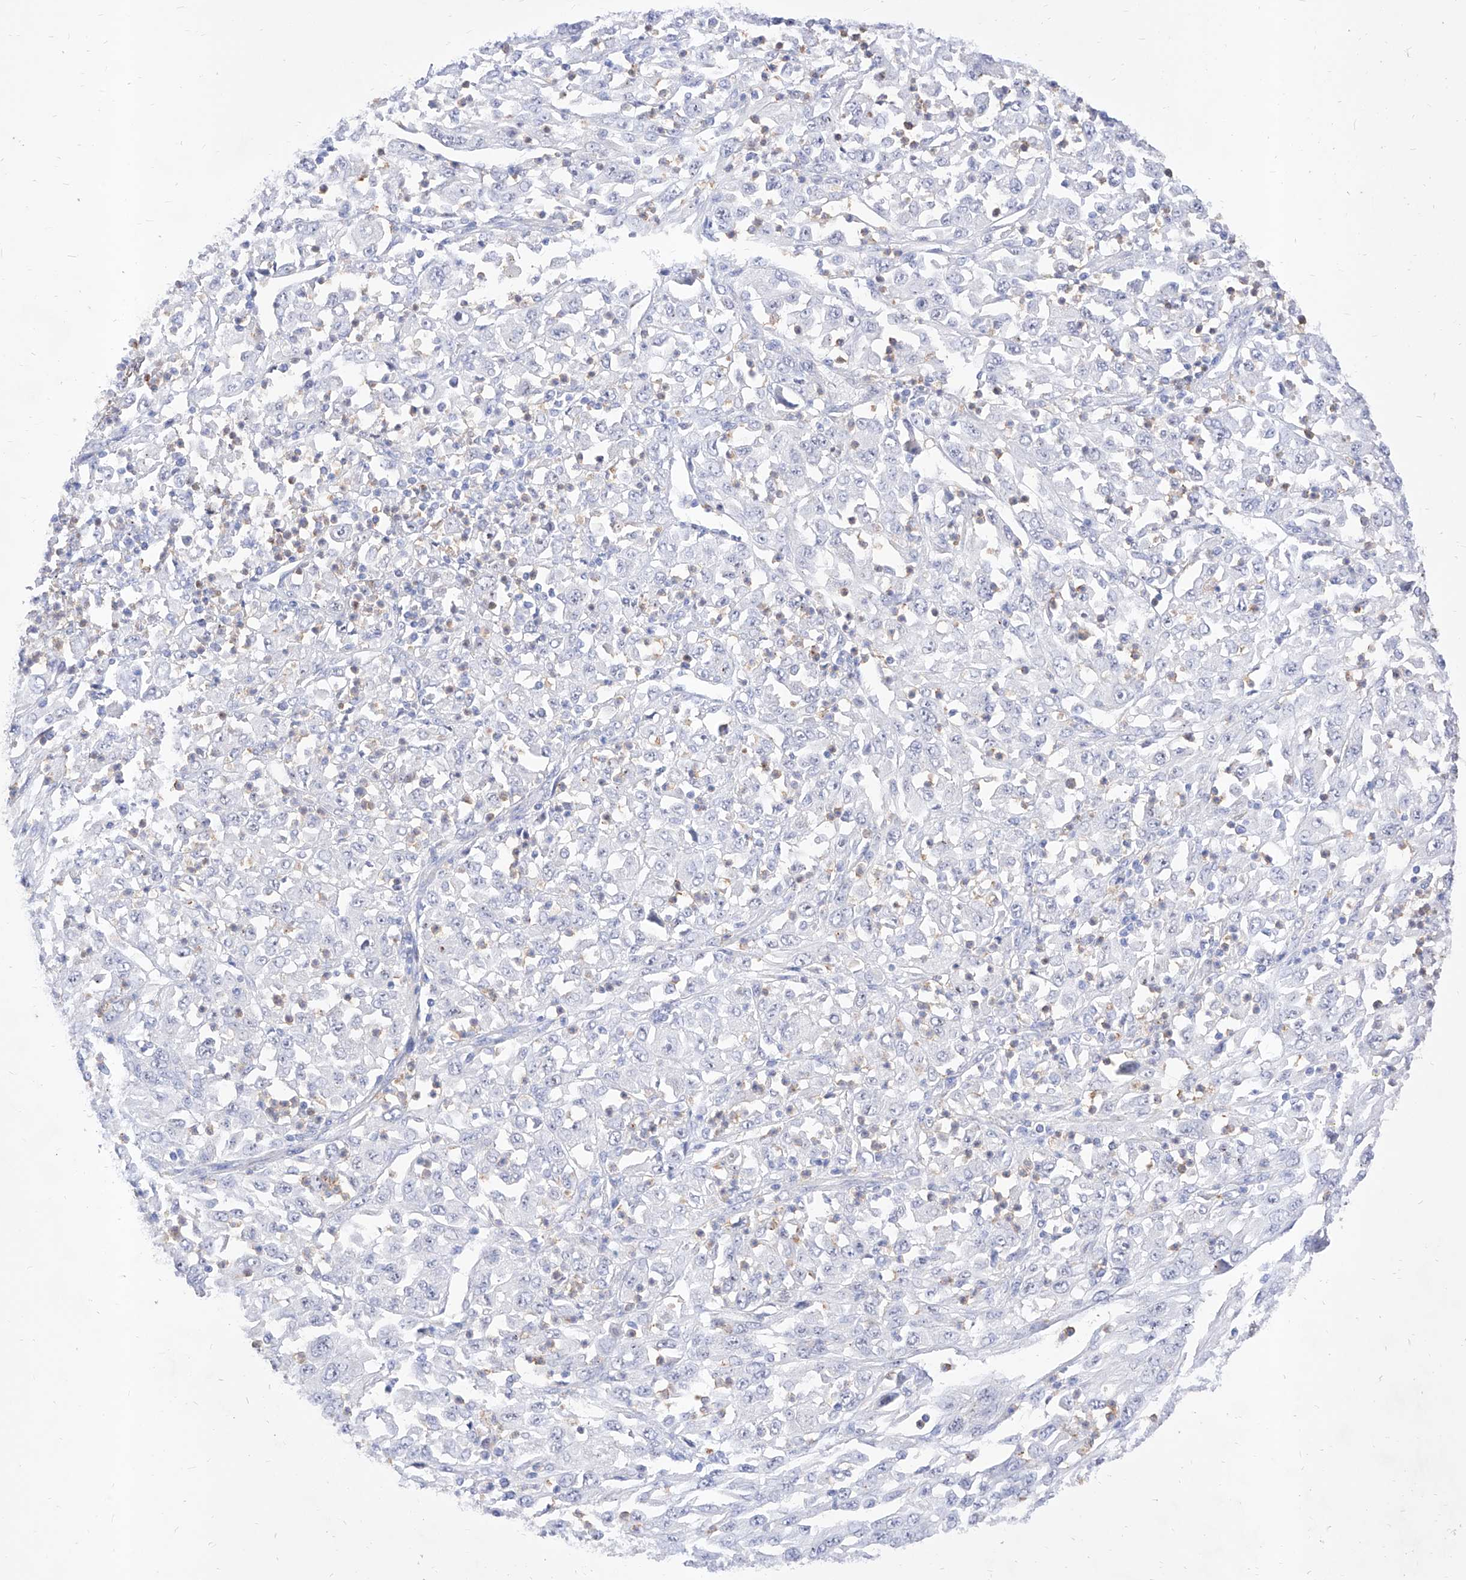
{"staining": {"intensity": "negative", "quantity": "none", "location": "none"}, "tissue": "melanoma", "cell_type": "Tumor cells", "image_type": "cancer", "snomed": [{"axis": "morphology", "description": "Malignant melanoma, Metastatic site"}, {"axis": "topography", "description": "Skin"}], "caption": "Image shows no protein positivity in tumor cells of malignant melanoma (metastatic site) tissue. (Brightfield microscopy of DAB immunohistochemistry (IHC) at high magnification).", "gene": "VAX1", "patient": {"sex": "female", "age": 56}}